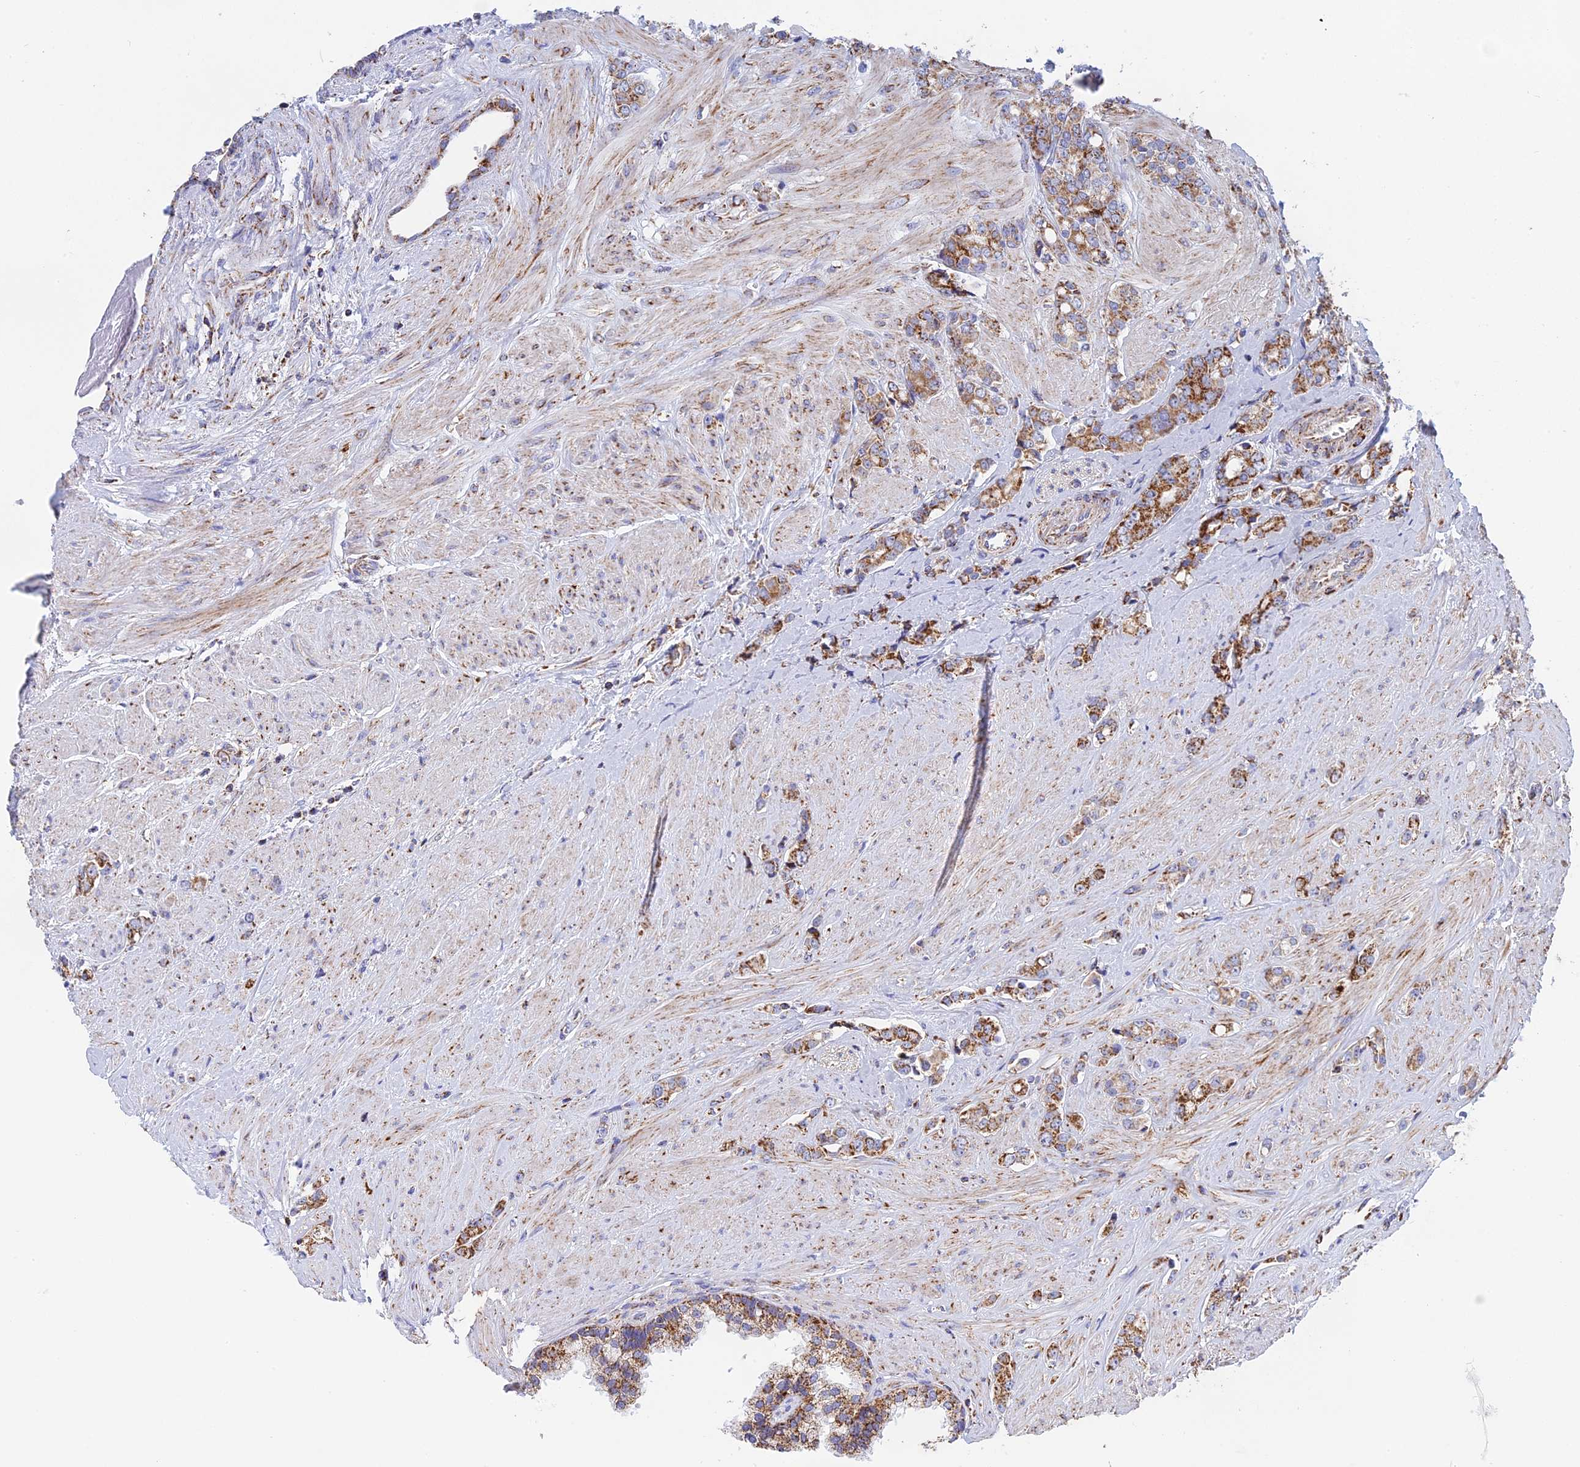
{"staining": {"intensity": "moderate", "quantity": ">75%", "location": "cytoplasmic/membranous"}, "tissue": "prostate cancer", "cell_type": "Tumor cells", "image_type": "cancer", "snomed": [{"axis": "morphology", "description": "Adenocarcinoma, High grade"}, {"axis": "topography", "description": "Prostate"}], "caption": "Human high-grade adenocarcinoma (prostate) stained for a protein (brown) shows moderate cytoplasmic/membranous positive staining in about >75% of tumor cells.", "gene": "NDUFA5", "patient": {"sex": "male", "age": 62}}